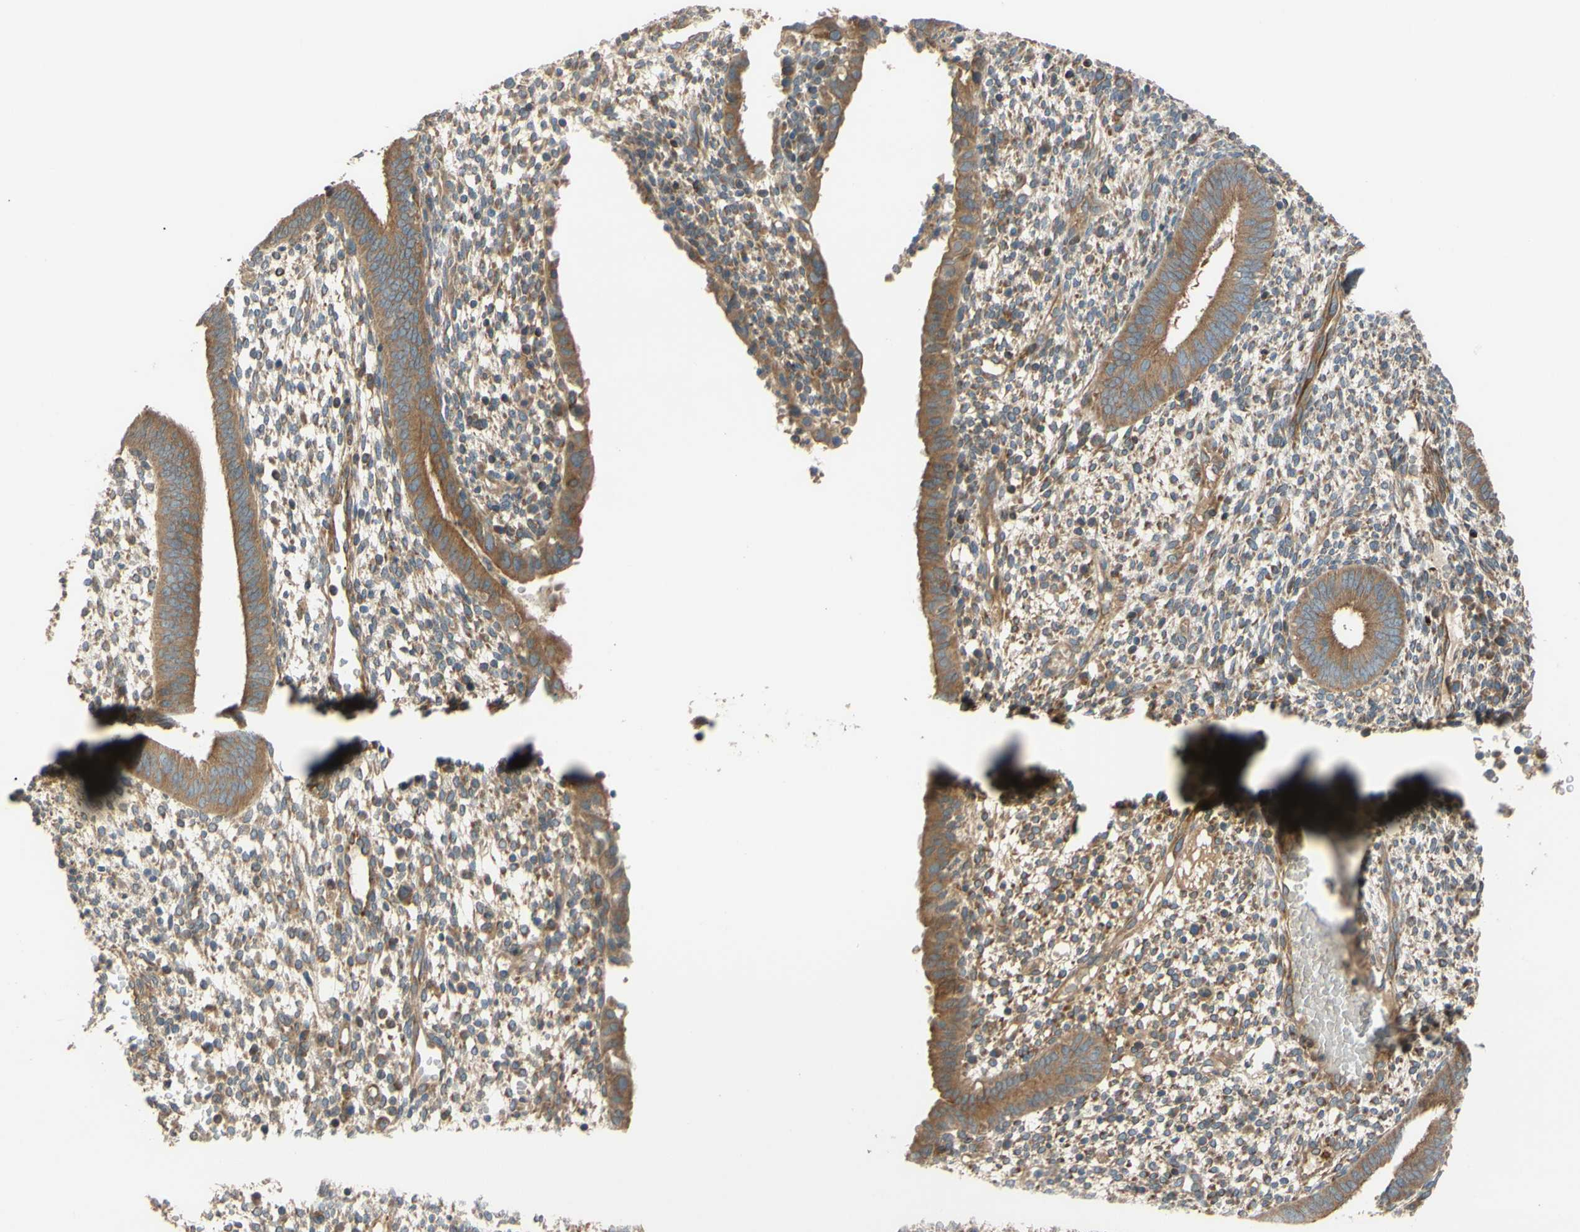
{"staining": {"intensity": "weak", "quantity": ">75%", "location": "cytoplasmic/membranous"}, "tissue": "endometrium", "cell_type": "Cells in endometrial stroma", "image_type": "normal", "snomed": [{"axis": "morphology", "description": "Normal tissue, NOS"}, {"axis": "topography", "description": "Endometrium"}], "caption": "Immunohistochemical staining of unremarkable endometrium demonstrates weak cytoplasmic/membranous protein positivity in approximately >75% of cells in endometrial stroma.", "gene": "SPTLC1", "patient": {"sex": "female", "age": 35}}